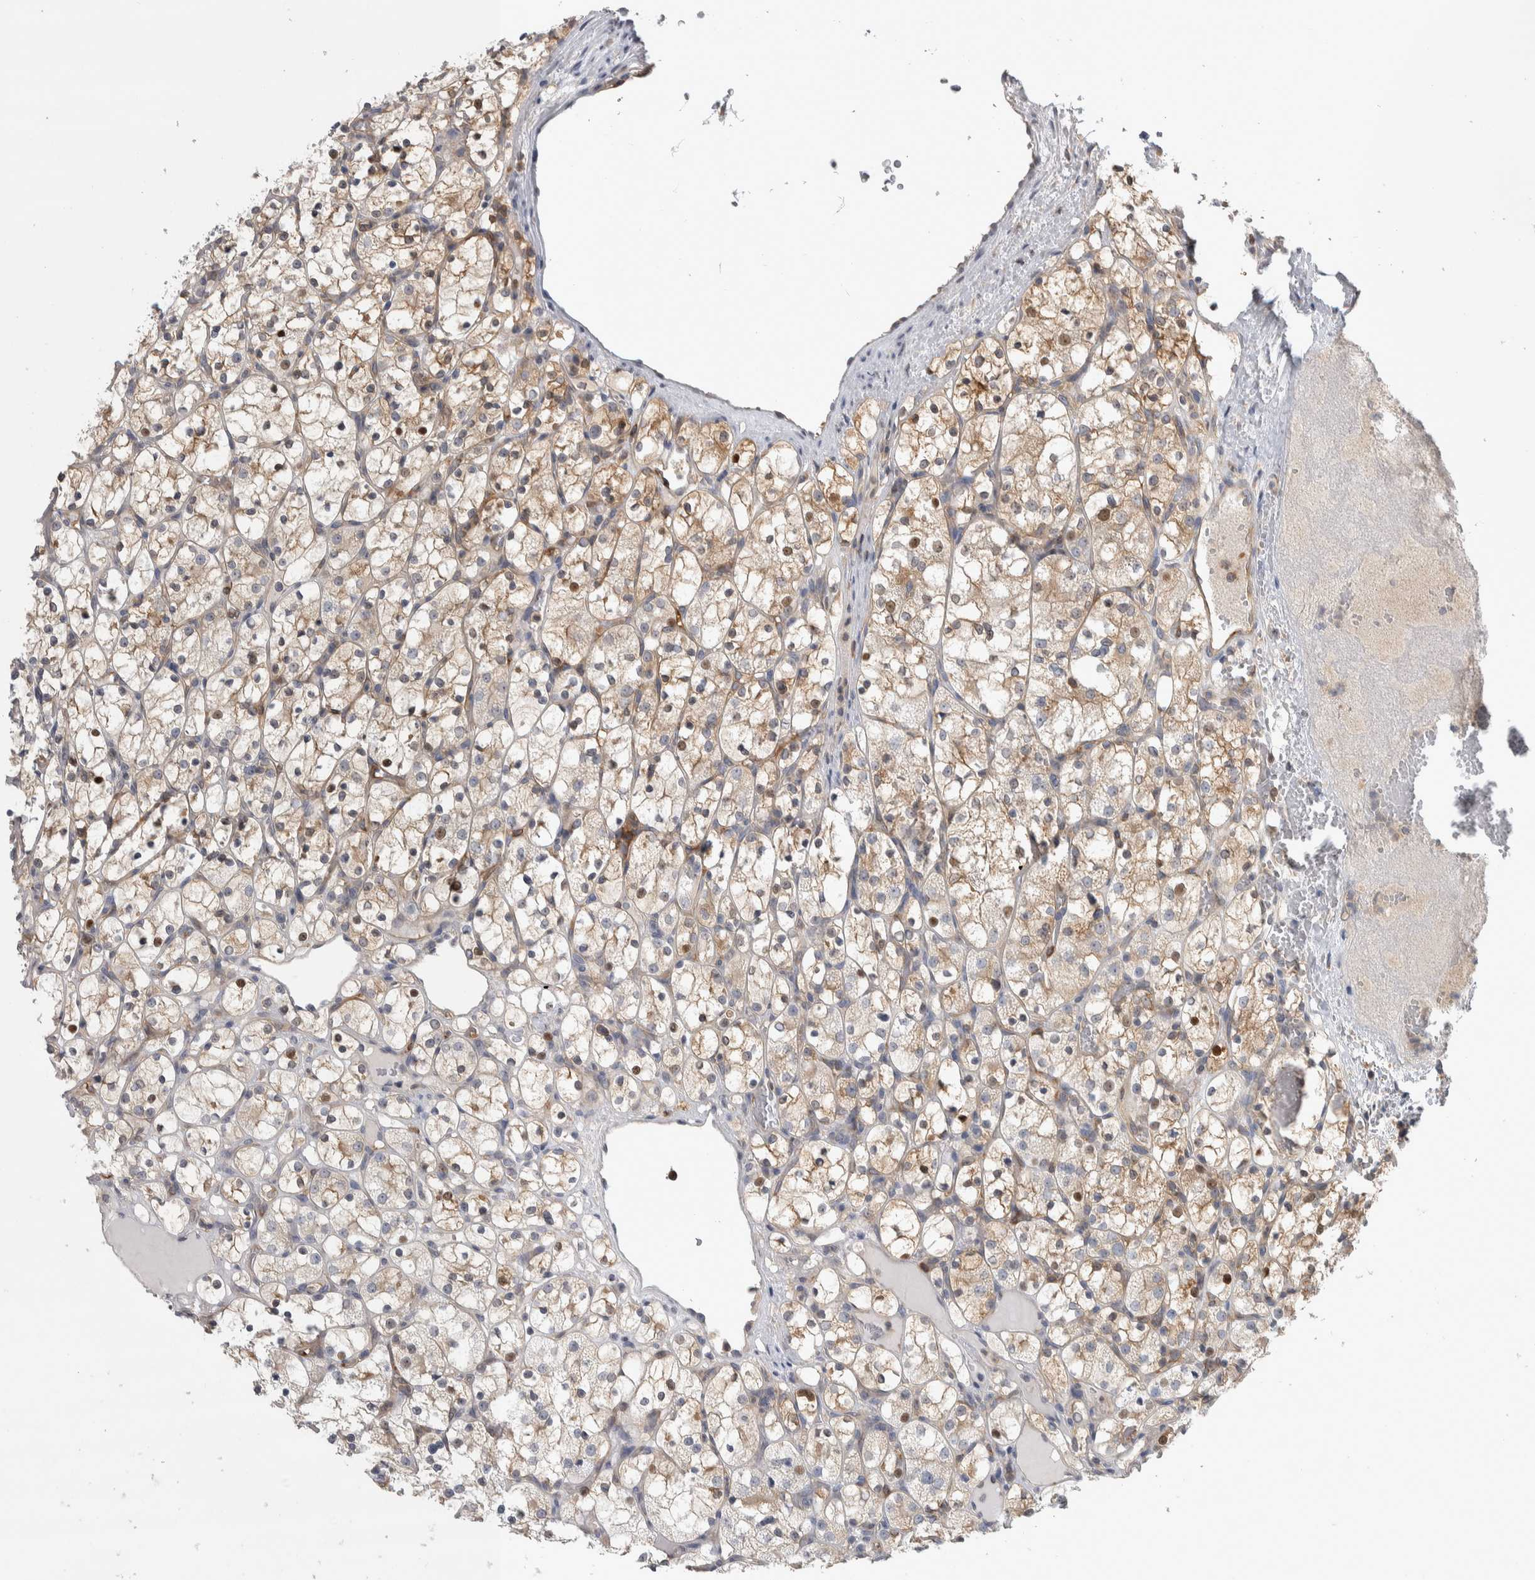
{"staining": {"intensity": "weak", "quantity": "25%-75%", "location": "cytoplasmic/membranous"}, "tissue": "renal cancer", "cell_type": "Tumor cells", "image_type": "cancer", "snomed": [{"axis": "morphology", "description": "Adenocarcinoma, NOS"}, {"axis": "topography", "description": "Kidney"}], "caption": "Immunohistochemical staining of human renal cancer exhibits low levels of weak cytoplasmic/membranous positivity in approximately 25%-75% of tumor cells. The protein of interest is shown in brown color, while the nuclei are stained blue.", "gene": "NFKB2", "patient": {"sex": "female", "age": 69}}